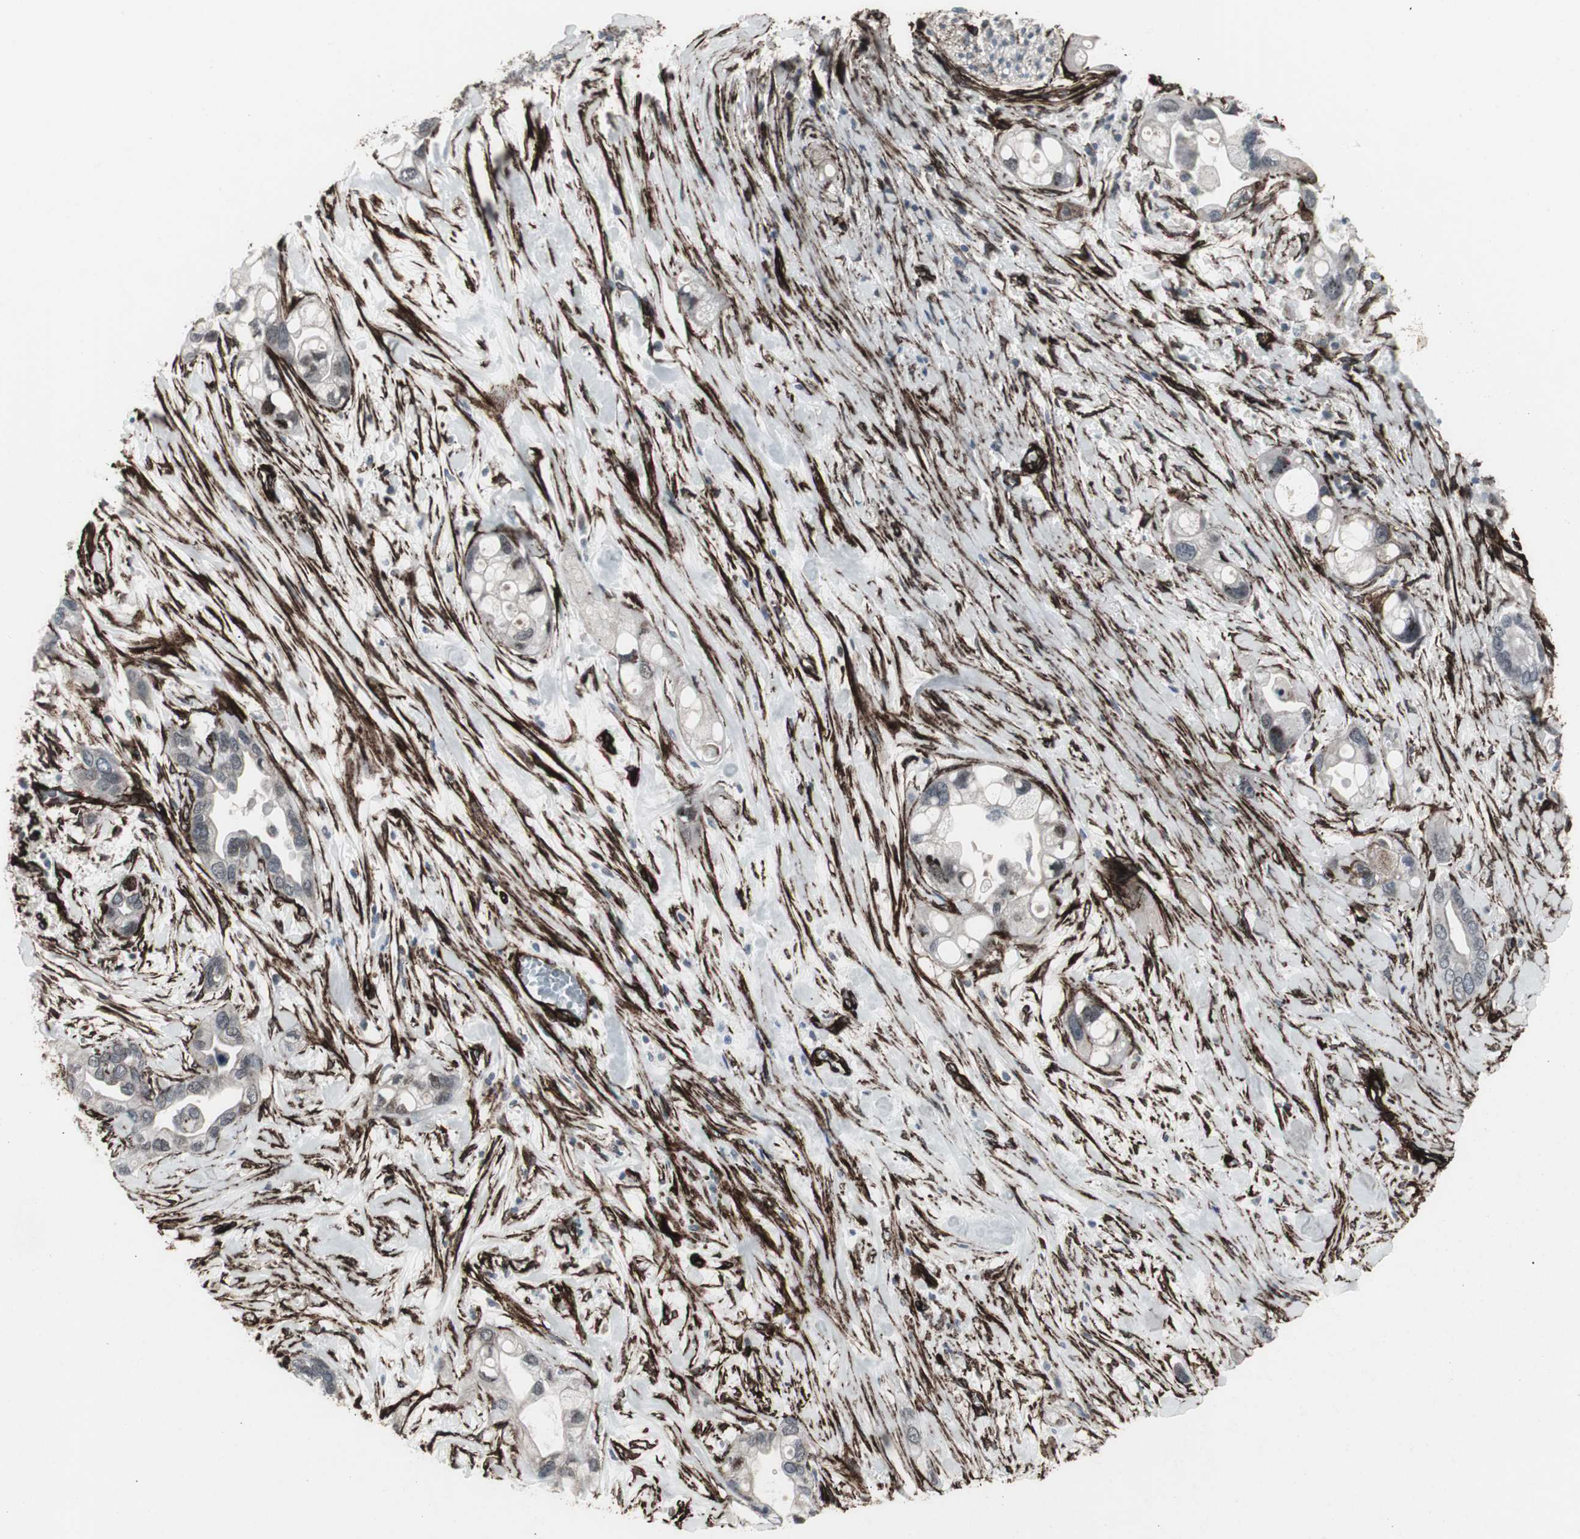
{"staining": {"intensity": "negative", "quantity": "none", "location": "none"}, "tissue": "pancreatic cancer", "cell_type": "Tumor cells", "image_type": "cancer", "snomed": [{"axis": "morphology", "description": "Adenocarcinoma, NOS"}, {"axis": "topography", "description": "Pancreas"}], "caption": "Immunohistochemistry (IHC) photomicrograph of human pancreatic adenocarcinoma stained for a protein (brown), which exhibits no expression in tumor cells.", "gene": "PDGFA", "patient": {"sex": "female", "age": 77}}